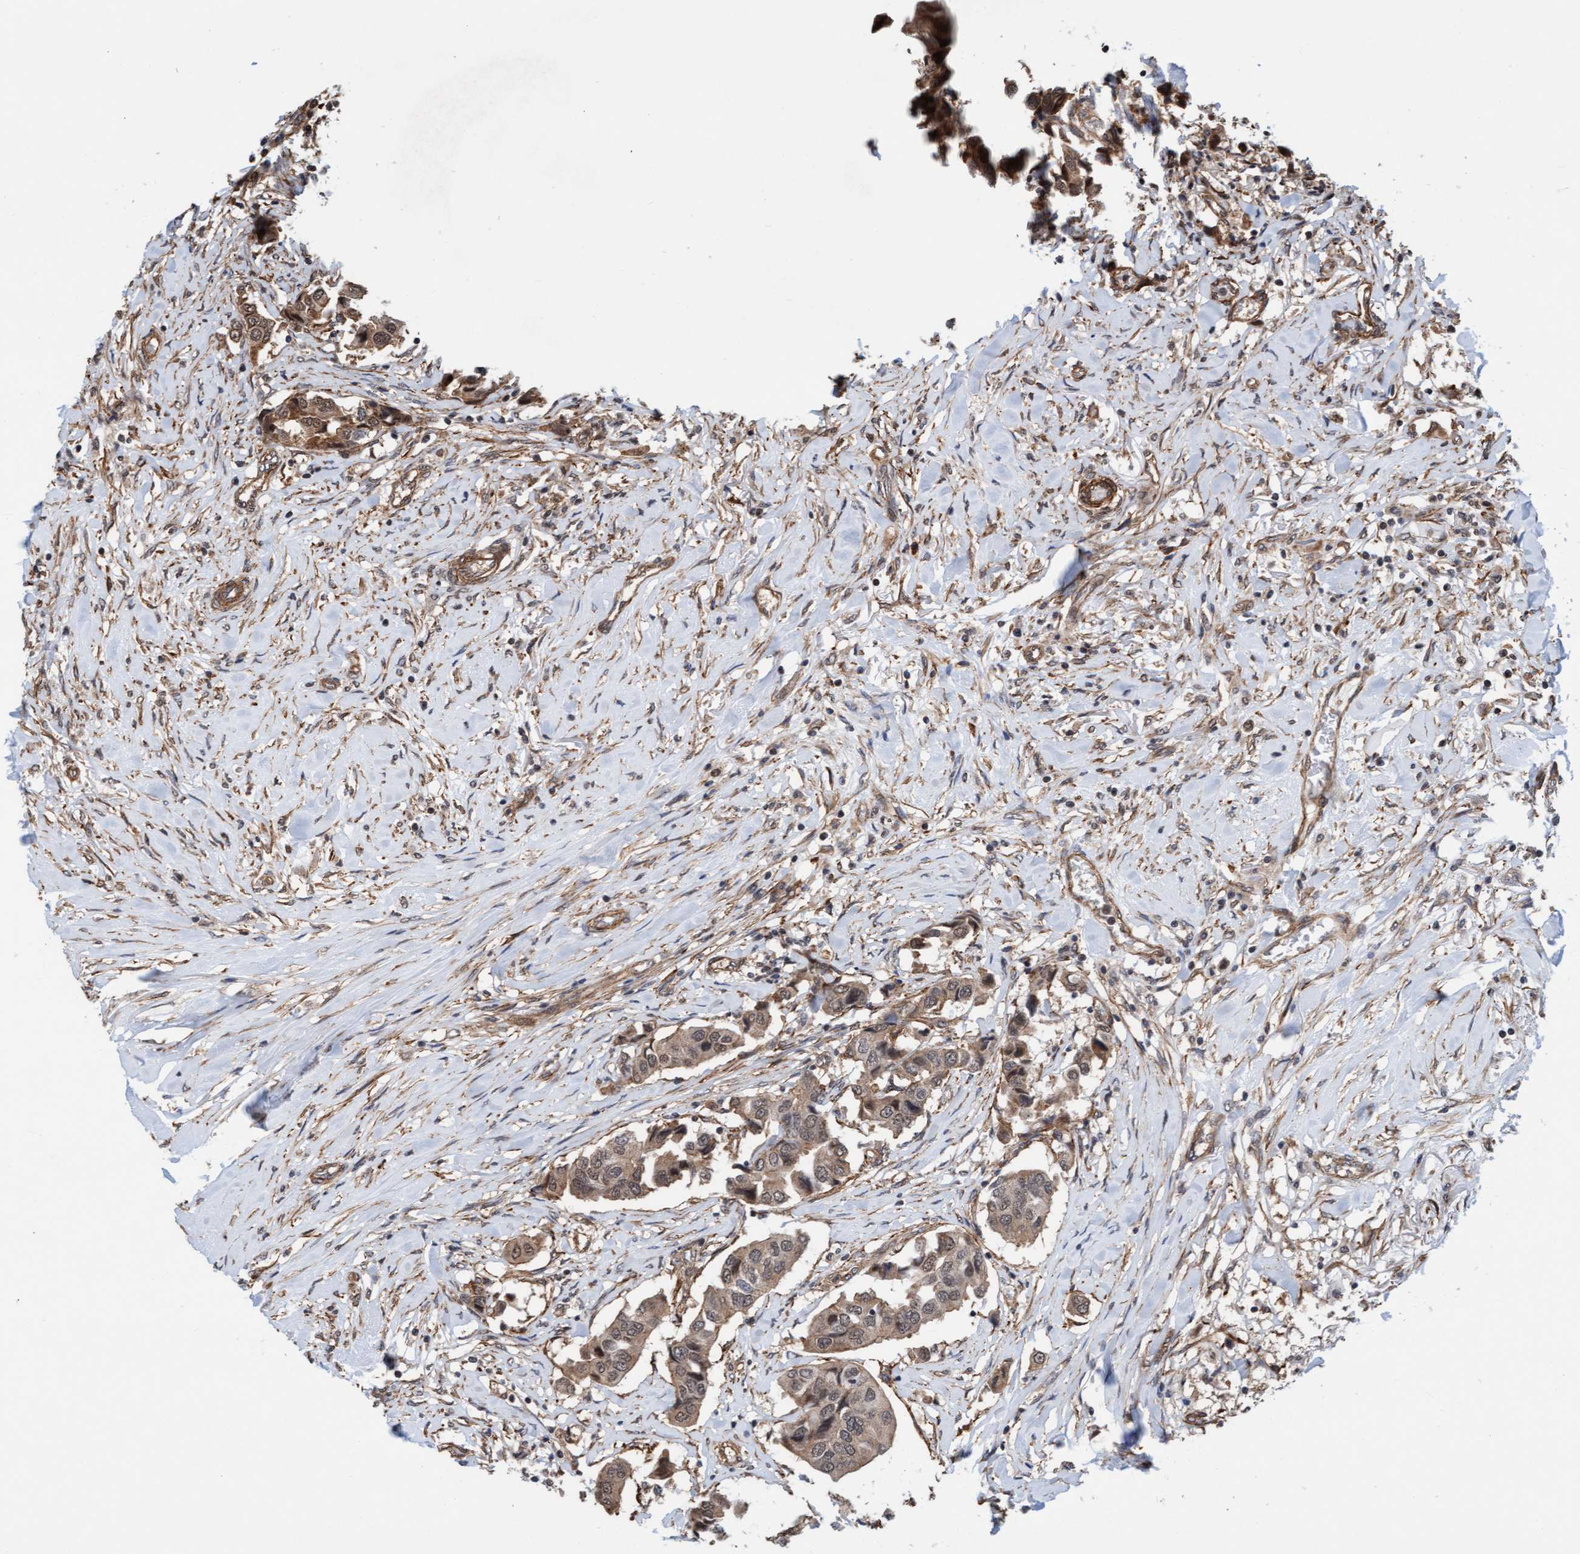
{"staining": {"intensity": "moderate", "quantity": ">75%", "location": "cytoplasmic/membranous"}, "tissue": "breast cancer", "cell_type": "Tumor cells", "image_type": "cancer", "snomed": [{"axis": "morphology", "description": "Duct carcinoma"}, {"axis": "topography", "description": "Breast"}], "caption": "Immunohistochemical staining of human breast cancer (invasive ductal carcinoma) demonstrates moderate cytoplasmic/membranous protein positivity in approximately >75% of tumor cells.", "gene": "STXBP4", "patient": {"sex": "female", "age": 80}}